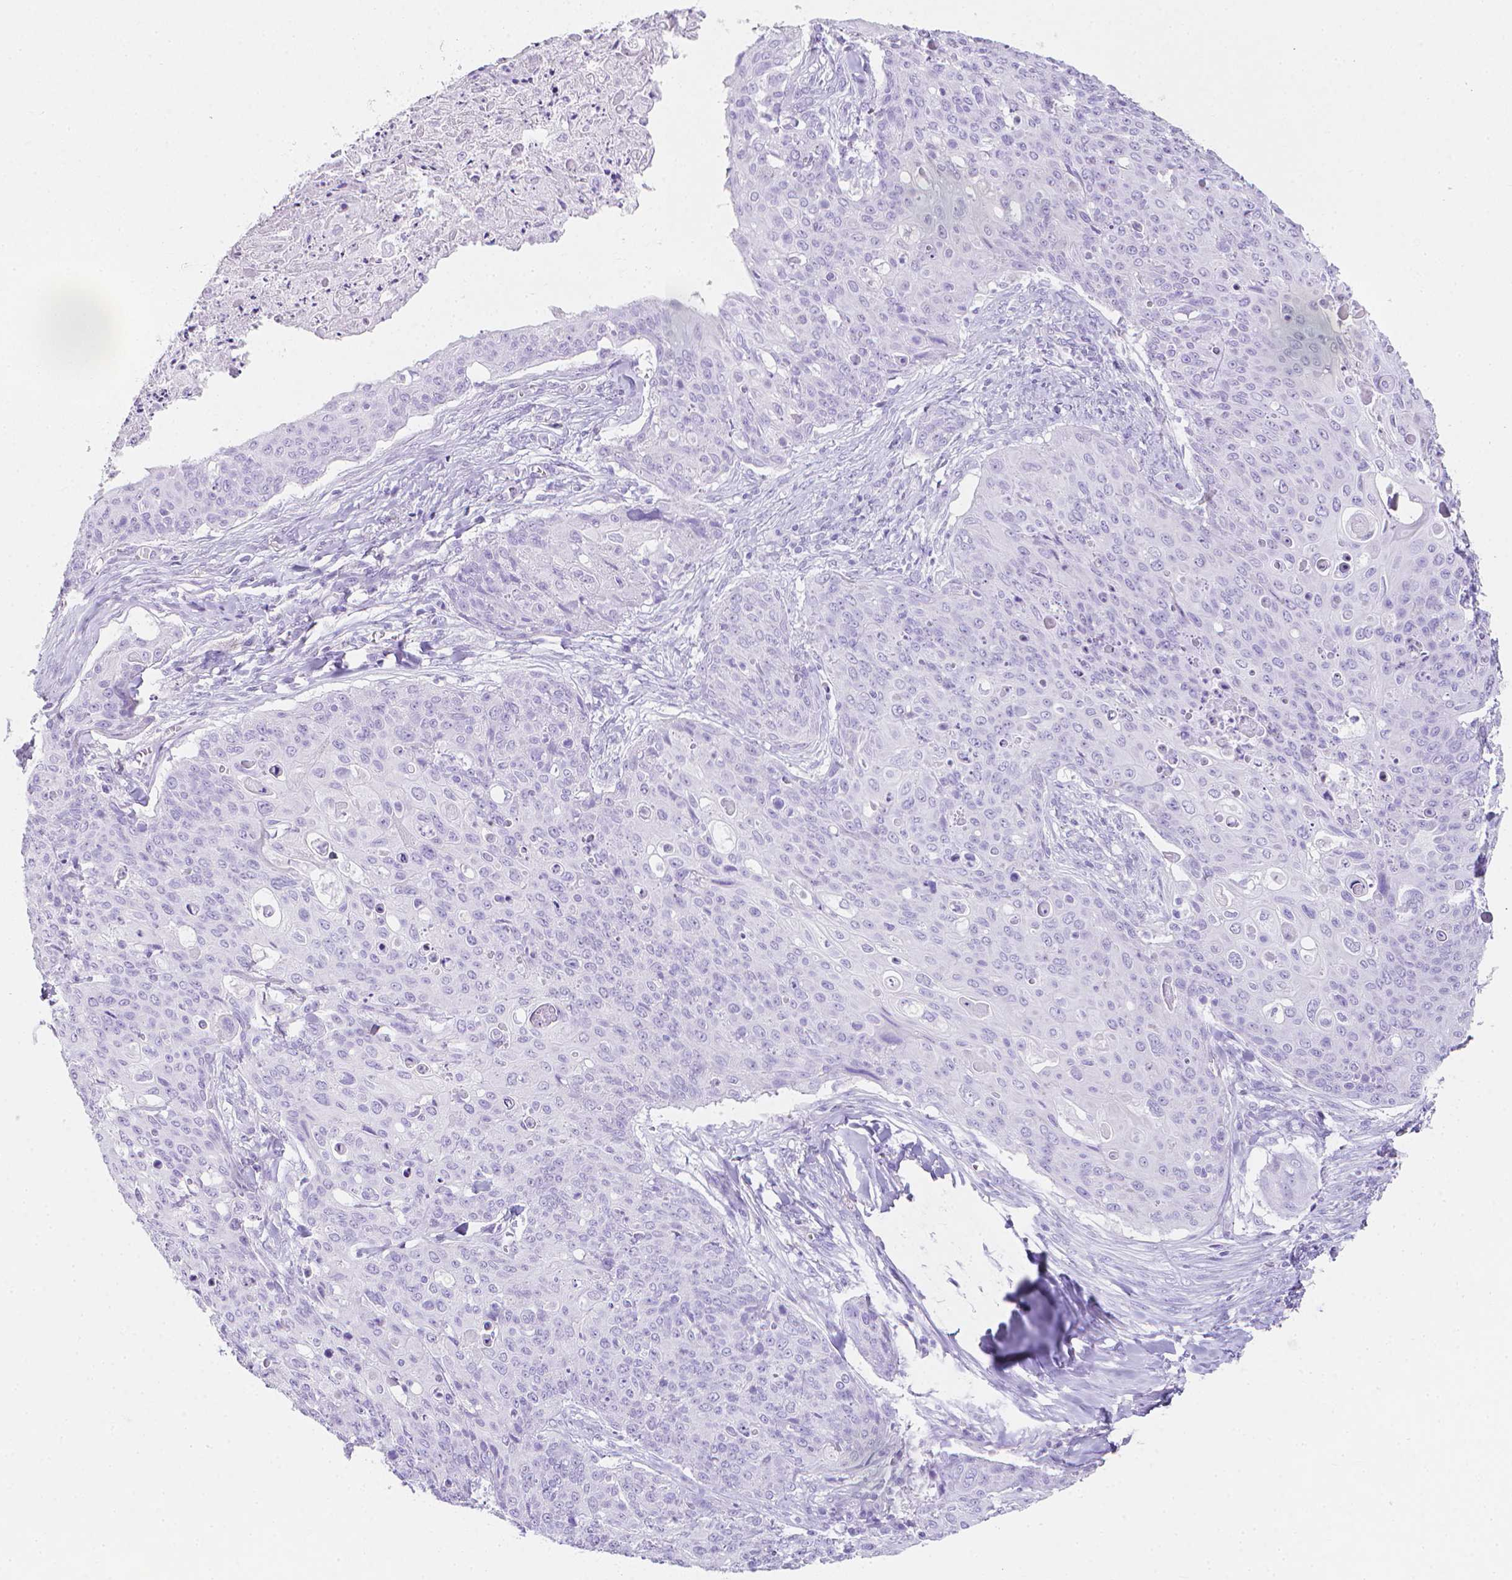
{"staining": {"intensity": "negative", "quantity": "none", "location": "none"}, "tissue": "skin cancer", "cell_type": "Tumor cells", "image_type": "cancer", "snomed": [{"axis": "morphology", "description": "Squamous cell carcinoma, NOS"}, {"axis": "topography", "description": "Skin"}, {"axis": "topography", "description": "Vulva"}], "caption": "Tumor cells show no significant staining in skin squamous cell carcinoma.", "gene": "LGALS4", "patient": {"sex": "female", "age": 85}}